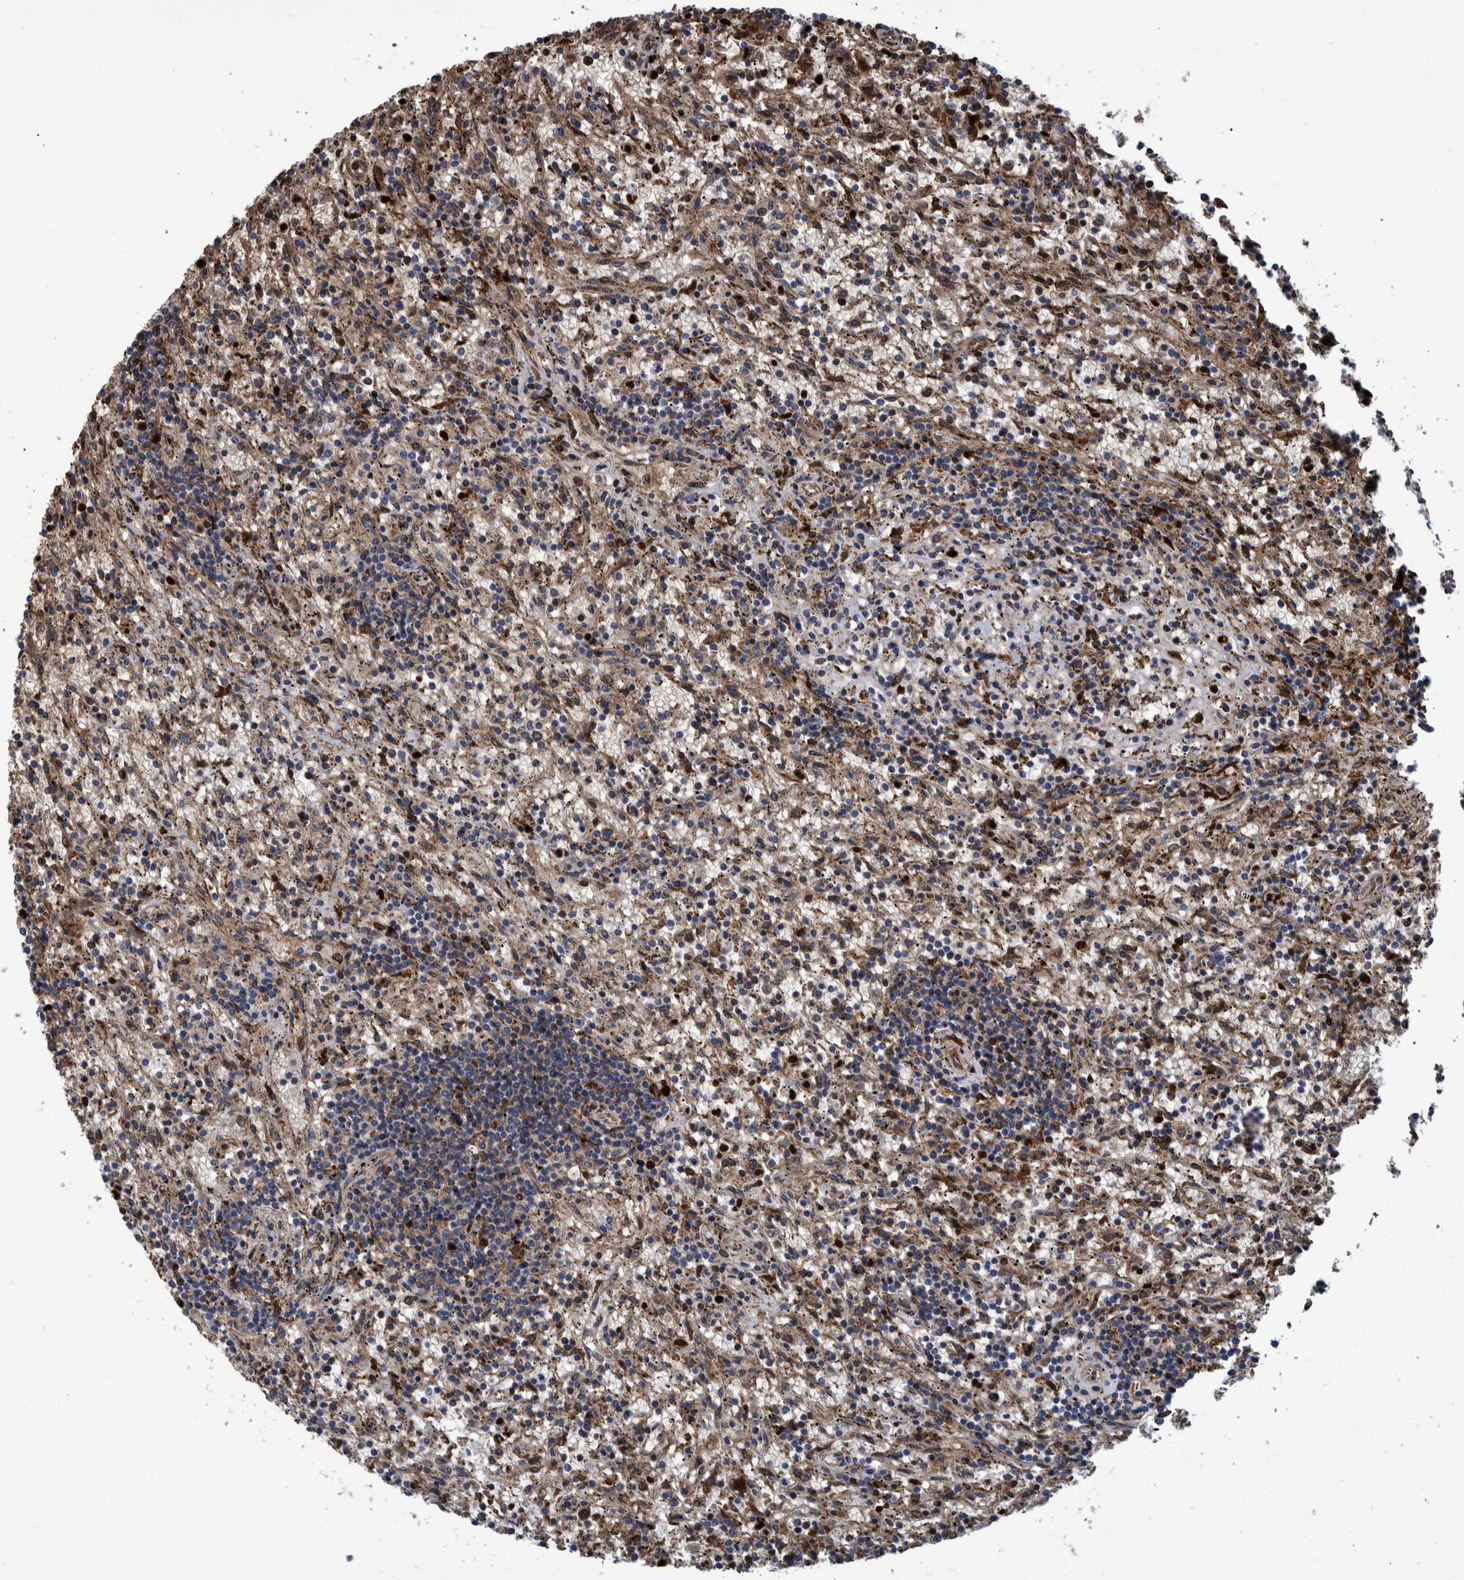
{"staining": {"intensity": "weak", "quantity": ">75%", "location": "cytoplasmic/membranous"}, "tissue": "lymphoma", "cell_type": "Tumor cells", "image_type": "cancer", "snomed": [{"axis": "morphology", "description": "Malignant lymphoma, non-Hodgkin's type, Low grade"}, {"axis": "topography", "description": "Spleen"}], "caption": "High-power microscopy captured an immunohistochemistry micrograph of lymphoma, revealing weak cytoplasmic/membranous positivity in about >75% of tumor cells.", "gene": "SPAG5", "patient": {"sex": "male", "age": 76}}